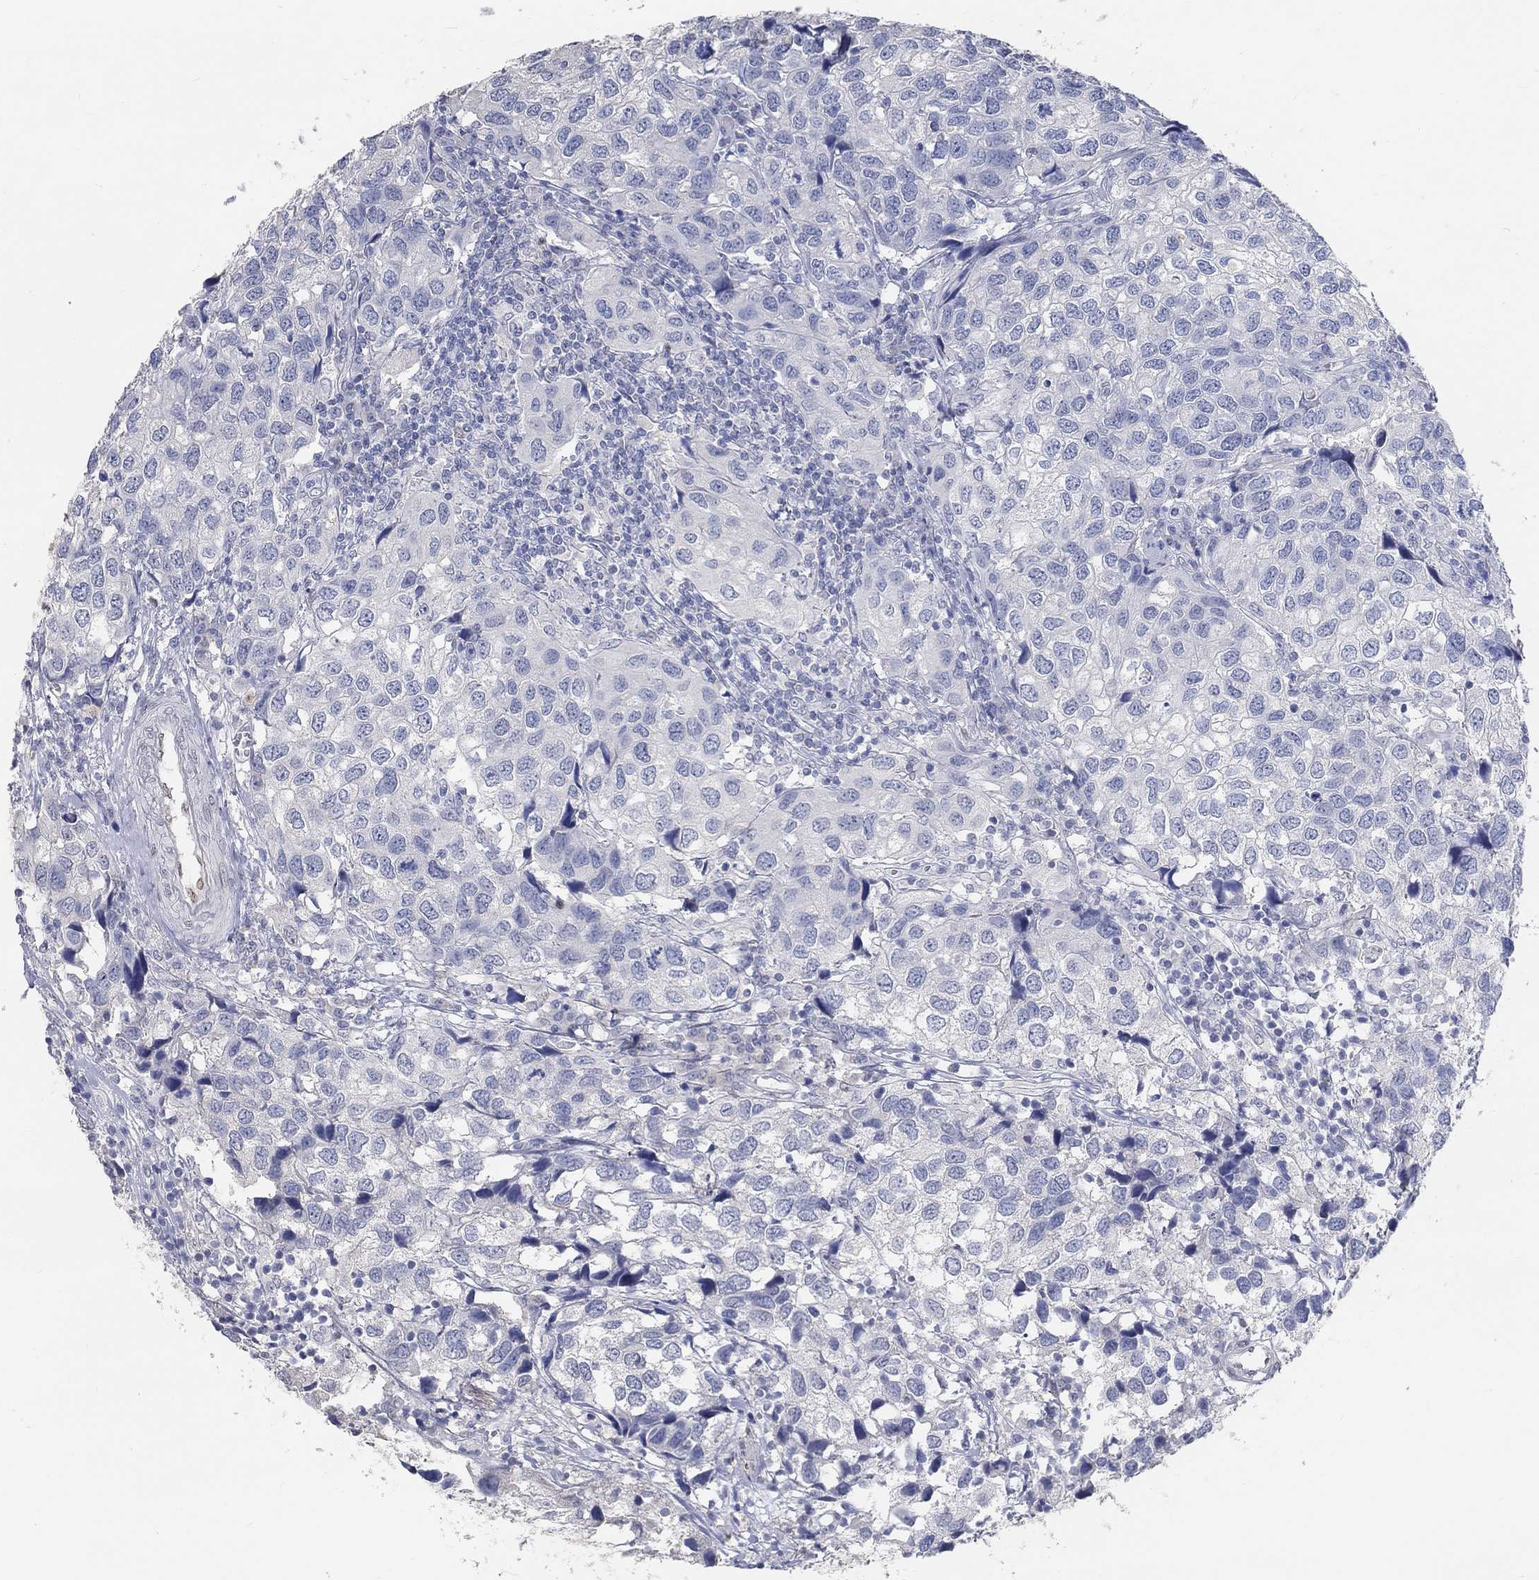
{"staining": {"intensity": "negative", "quantity": "none", "location": "none"}, "tissue": "urothelial cancer", "cell_type": "Tumor cells", "image_type": "cancer", "snomed": [{"axis": "morphology", "description": "Urothelial carcinoma, High grade"}, {"axis": "topography", "description": "Urinary bladder"}], "caption": "The image reveals no staining of tumor cells in urothelial cancer.", "gene": "FGF2", "patient": {"sex": "male", "age": 79}}